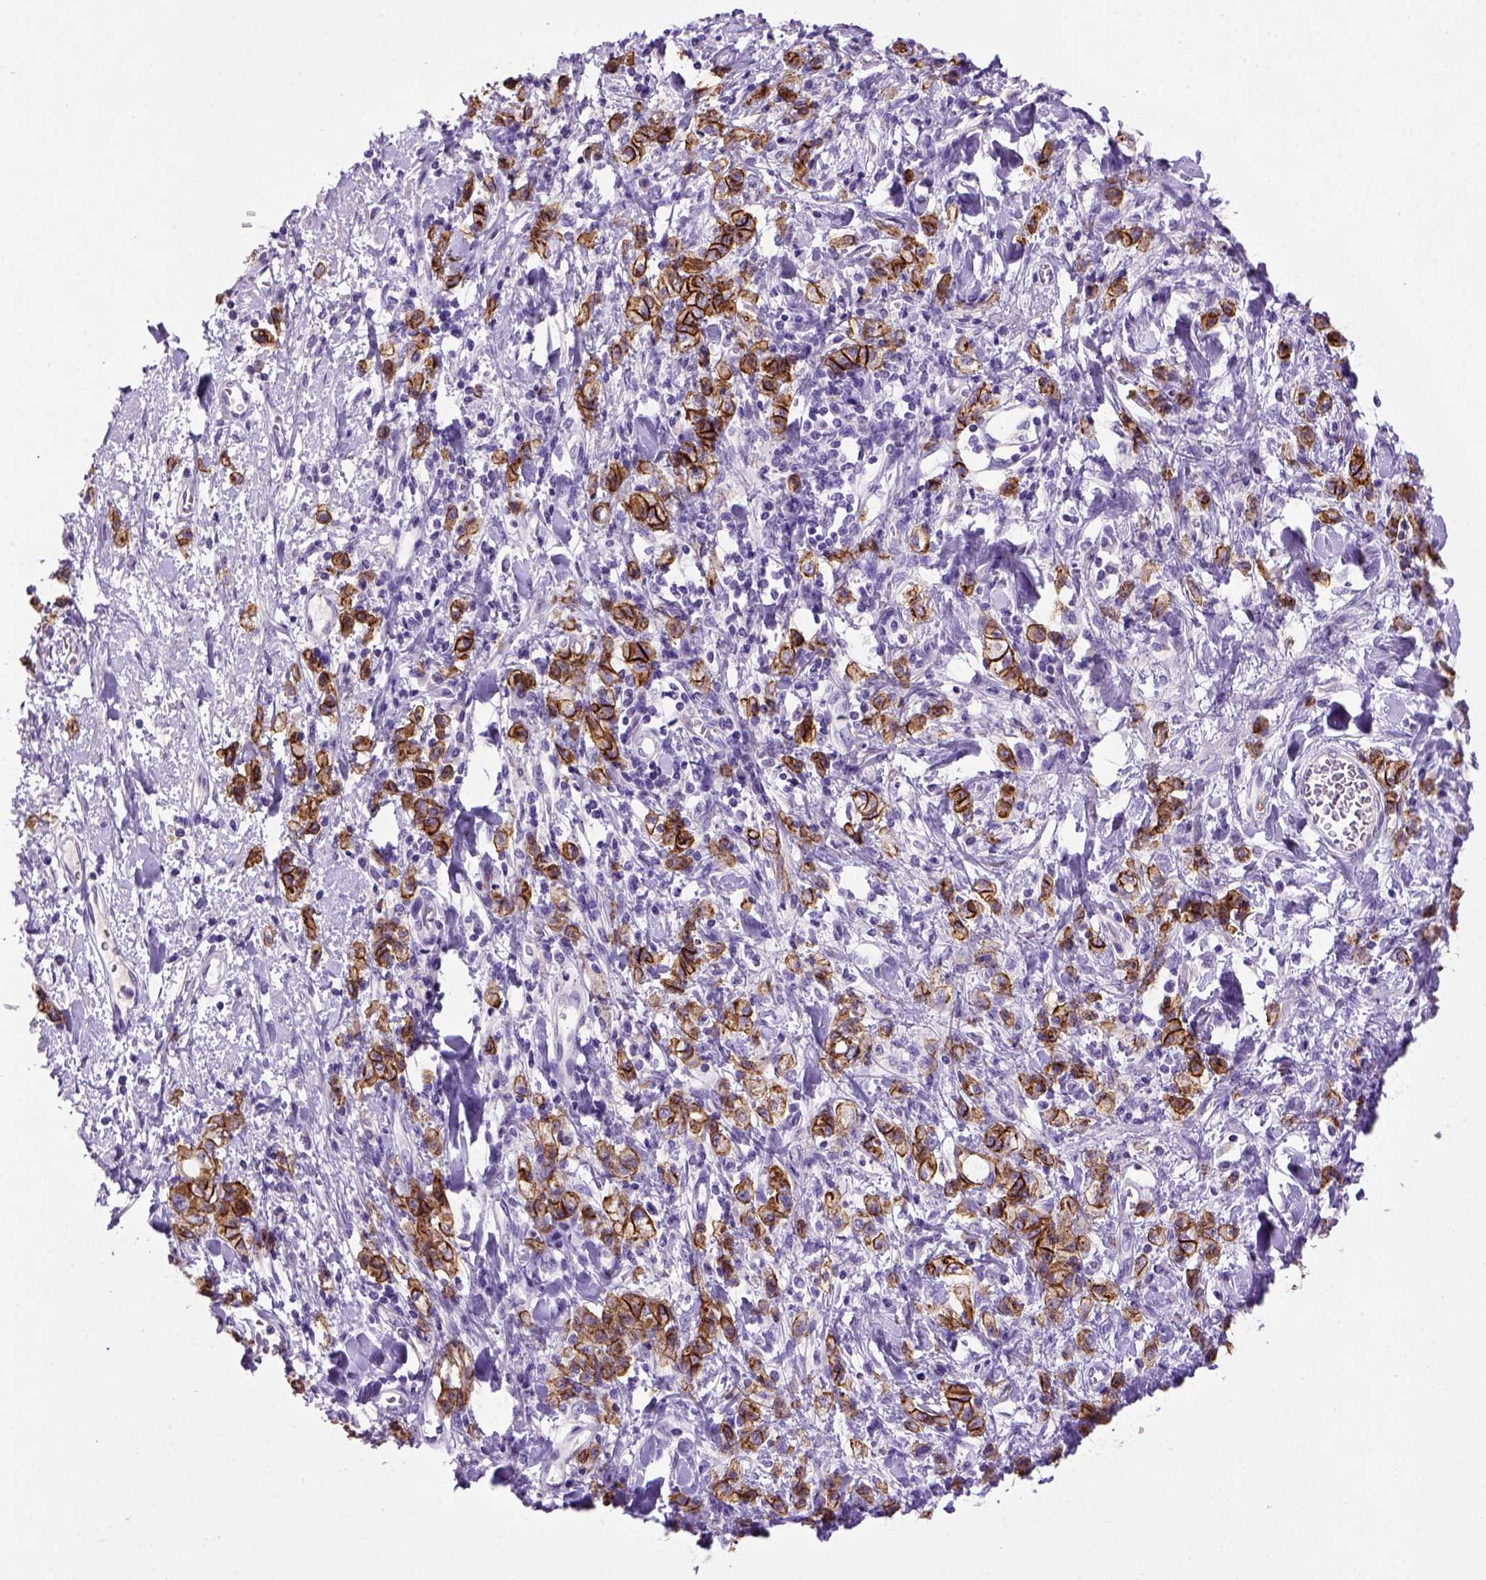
{"staining": {"intensity": "strong", "quantity": ">75%", "location": "cytoplasmic/membranous"}, "tissue": "stomach cancer", "cell_type": "Tumor cells", "image_type": "cancer", "snomed": [{"axis": "morphology", "description": "Adenocarcinoma, NOS"}, {"axis": "topography", "description": "Stomach"}], "caption": "Strong cytoplasmic/membranous expression for a protein is identified in approximately >75% of tumor cells of adenocarcinoma (stomach) using immunohistochemistry.", "gene": "CDH1", "patient": {"sex": "male", "age": 77}}